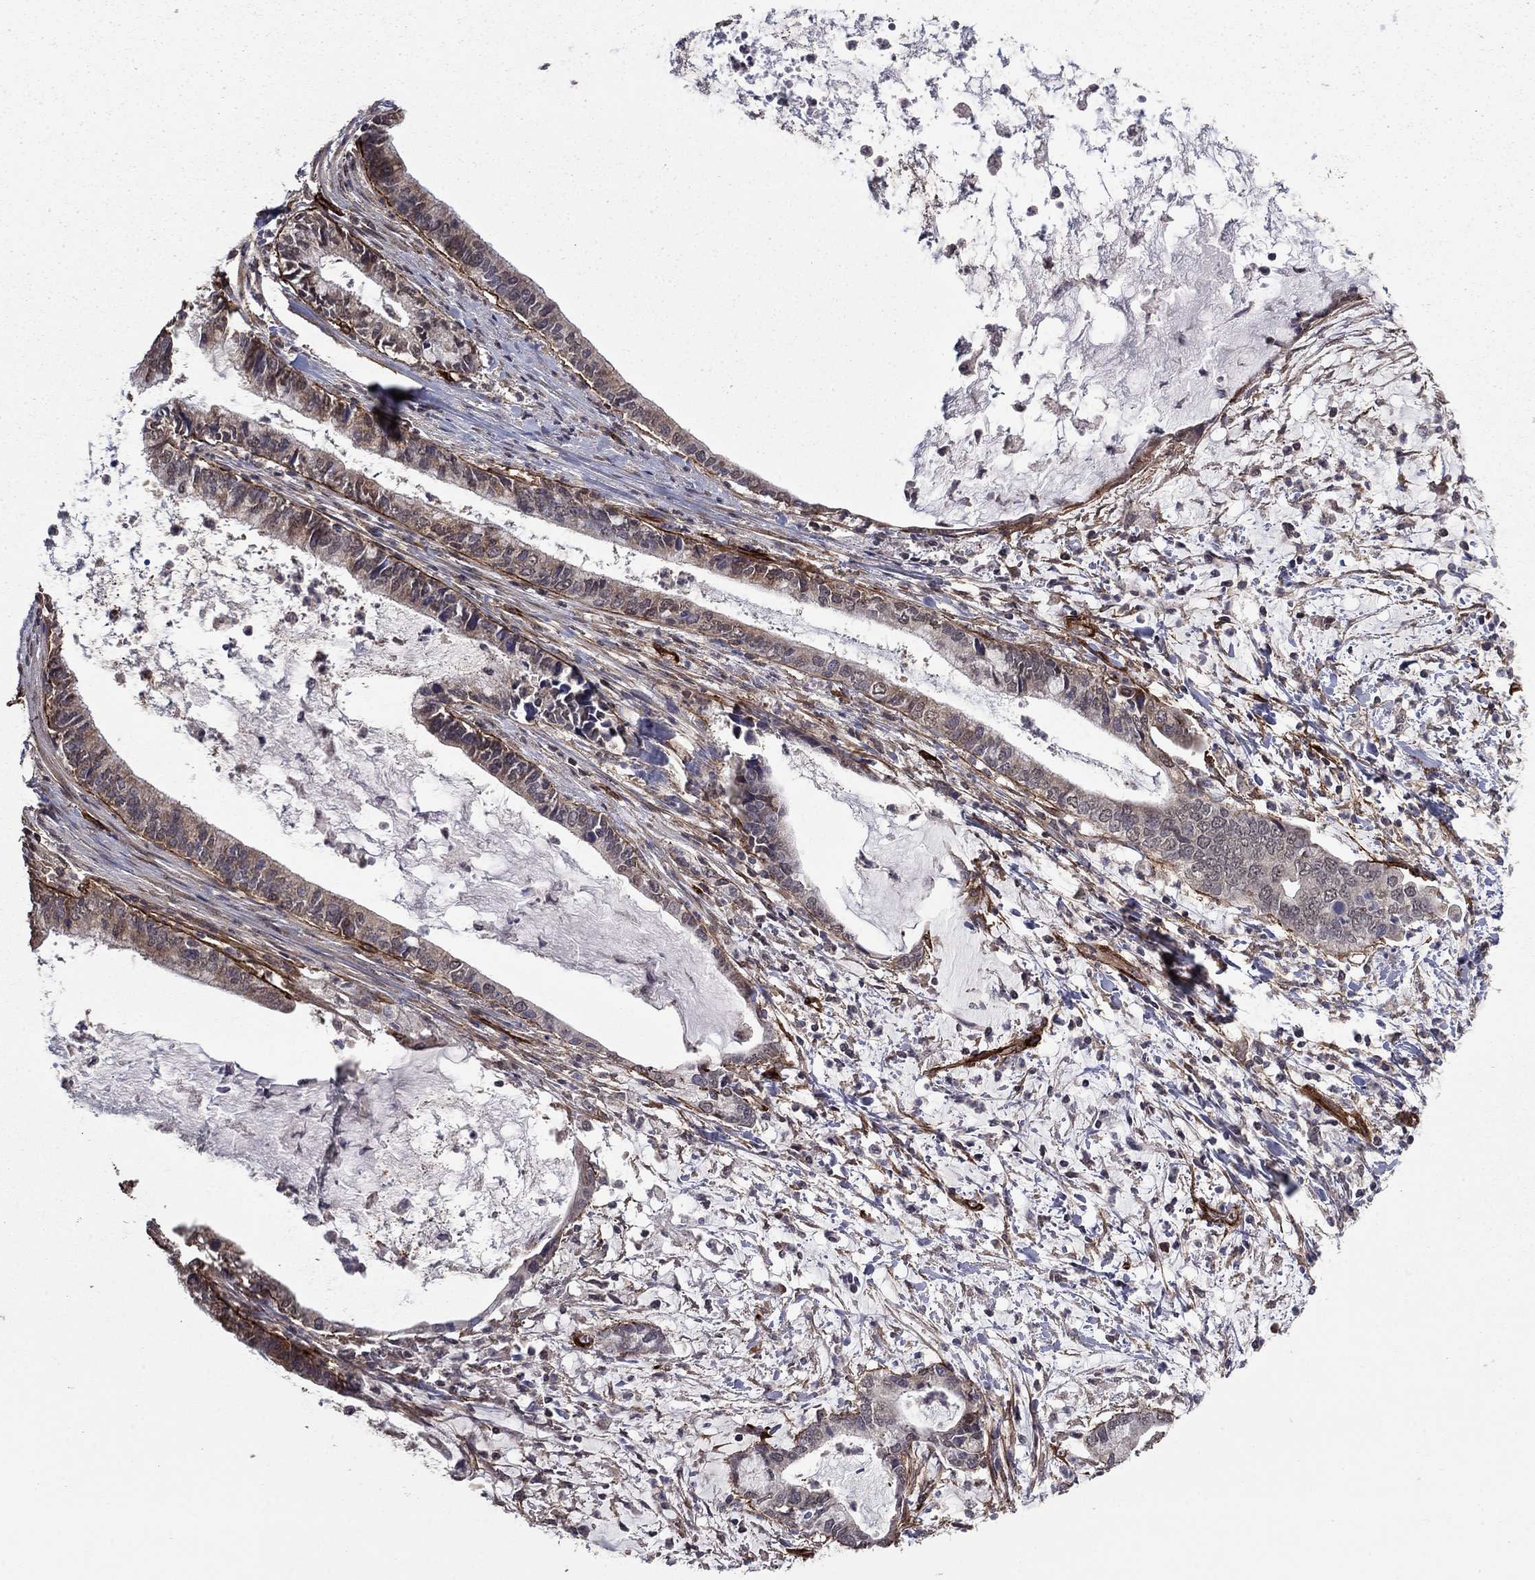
{"staining": {"intensity": "weak", "quantity": "<25%", "location": "cytoplasmic/membranous"}, "tissue": "cervical cancer", "cell_type": "Tumor cells", "image_type": "cancer", "snomed": [{"axis": "morphology", "description": "Adenocarcinoma, NOS"}, {"axis": "topography", "description": "Cervix"}], "caption": "High power microscopy micrograph of an immunohistochemistry (IHC) photomicrograph of cervical adenocarcinoma, revealing no significant staining in tumor cells.", "gene": "COL18A1", "patient": {"sex": "female", "age": 42}}